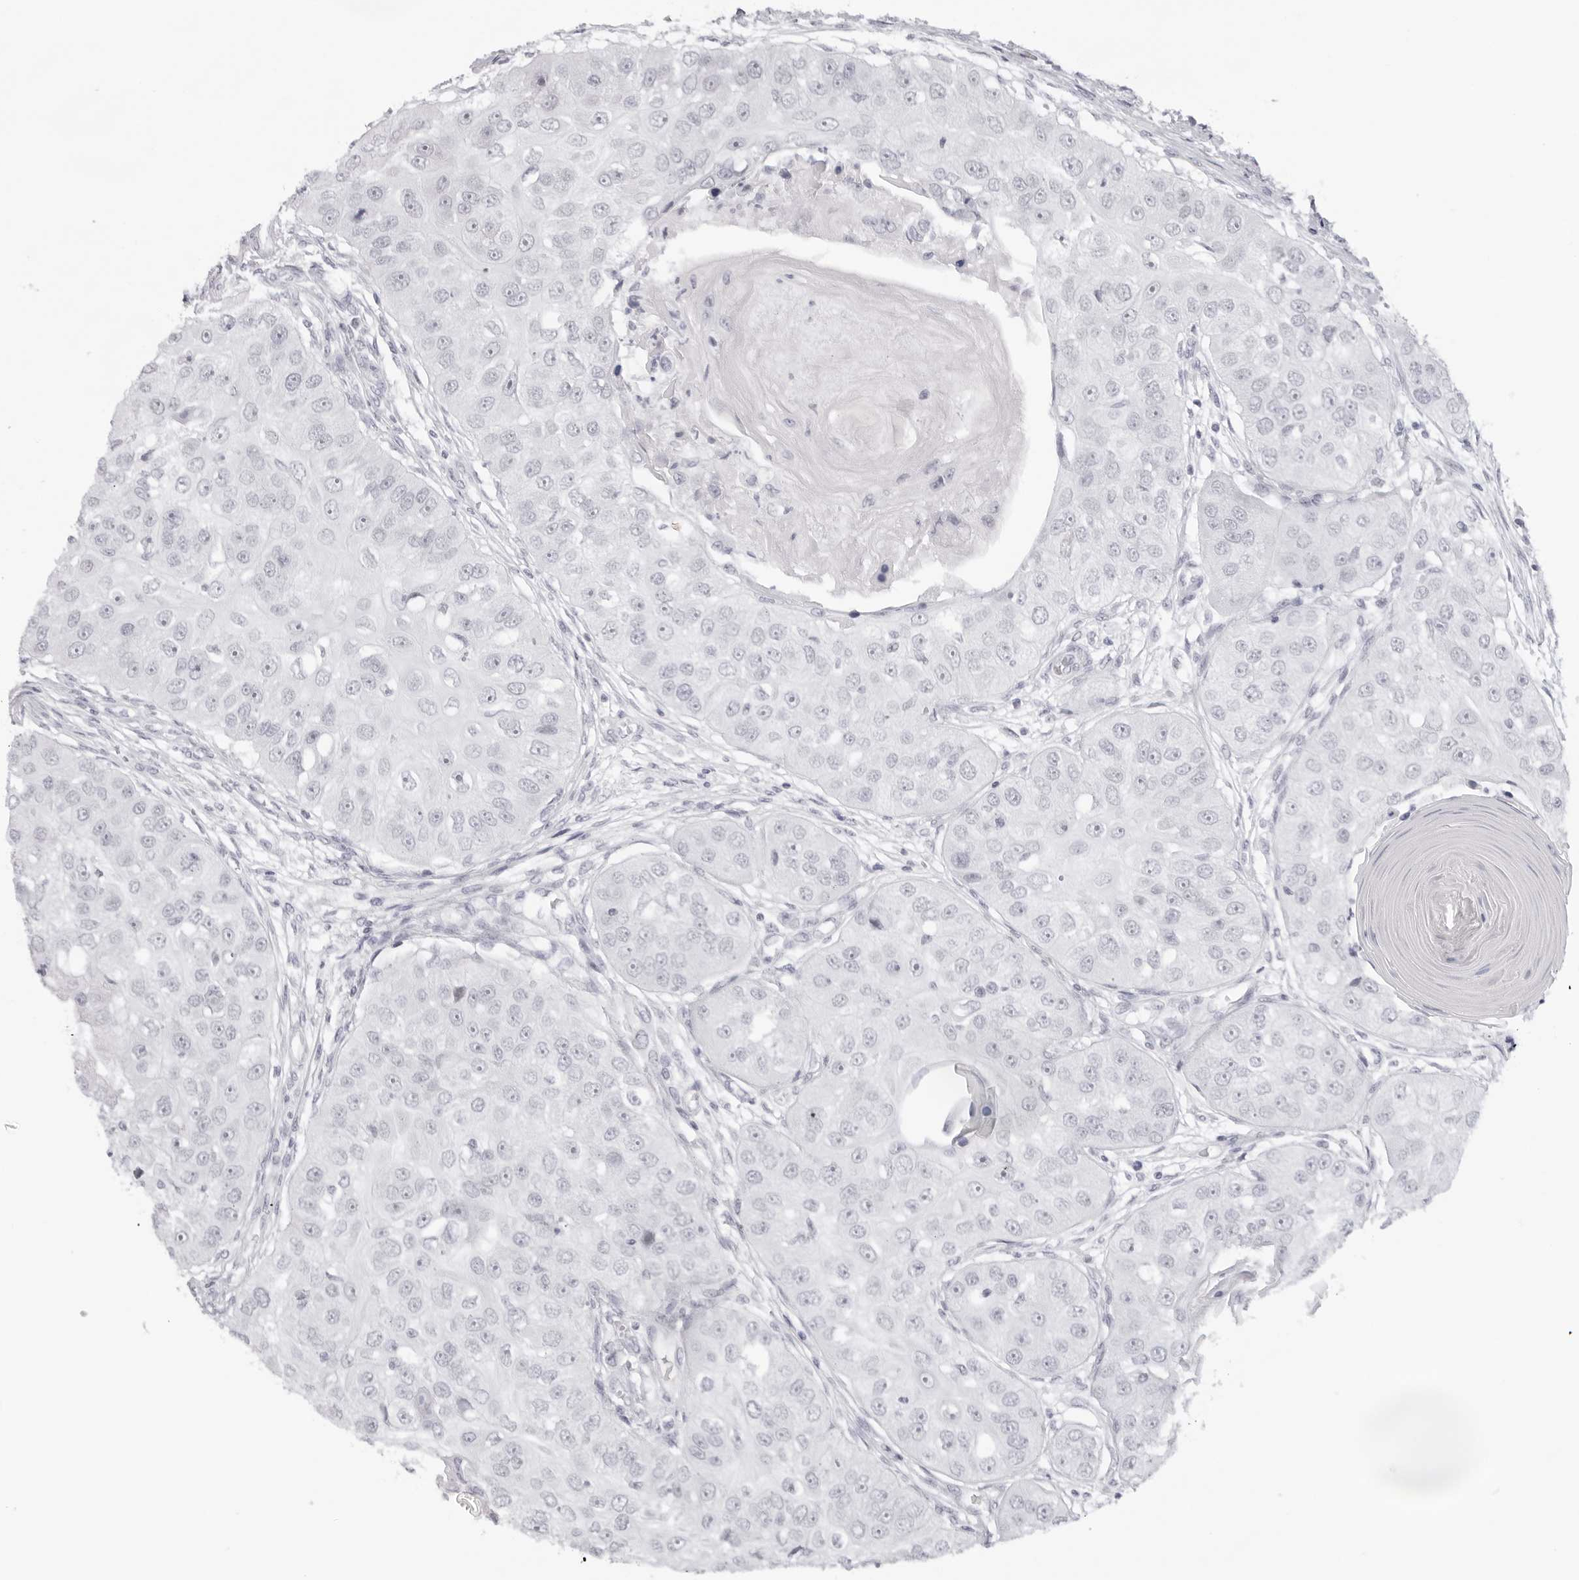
{"staining": {"intensity": "negative", "quantity": "none", "location": "none"}, "tissue": "head and neck cancer", "cell_type": "Tumor cells", "image_type": "cancer", "snomed": [{"axis": "morphology", "description": "Normal tissue, NOS"}, {"axis": "morphology", "description": "Squamous cell carcinoma, NOS"}, {"axis": "topography", "description": "Skeletal muscle"}, {"axis": "topography", "description": "Head-Neck"}], "caption": "The micrograph displays no staining of tumor cells in head and neck cancer.", "gene": "KLK12", "patient": {"sex": "male", "age": 51}}